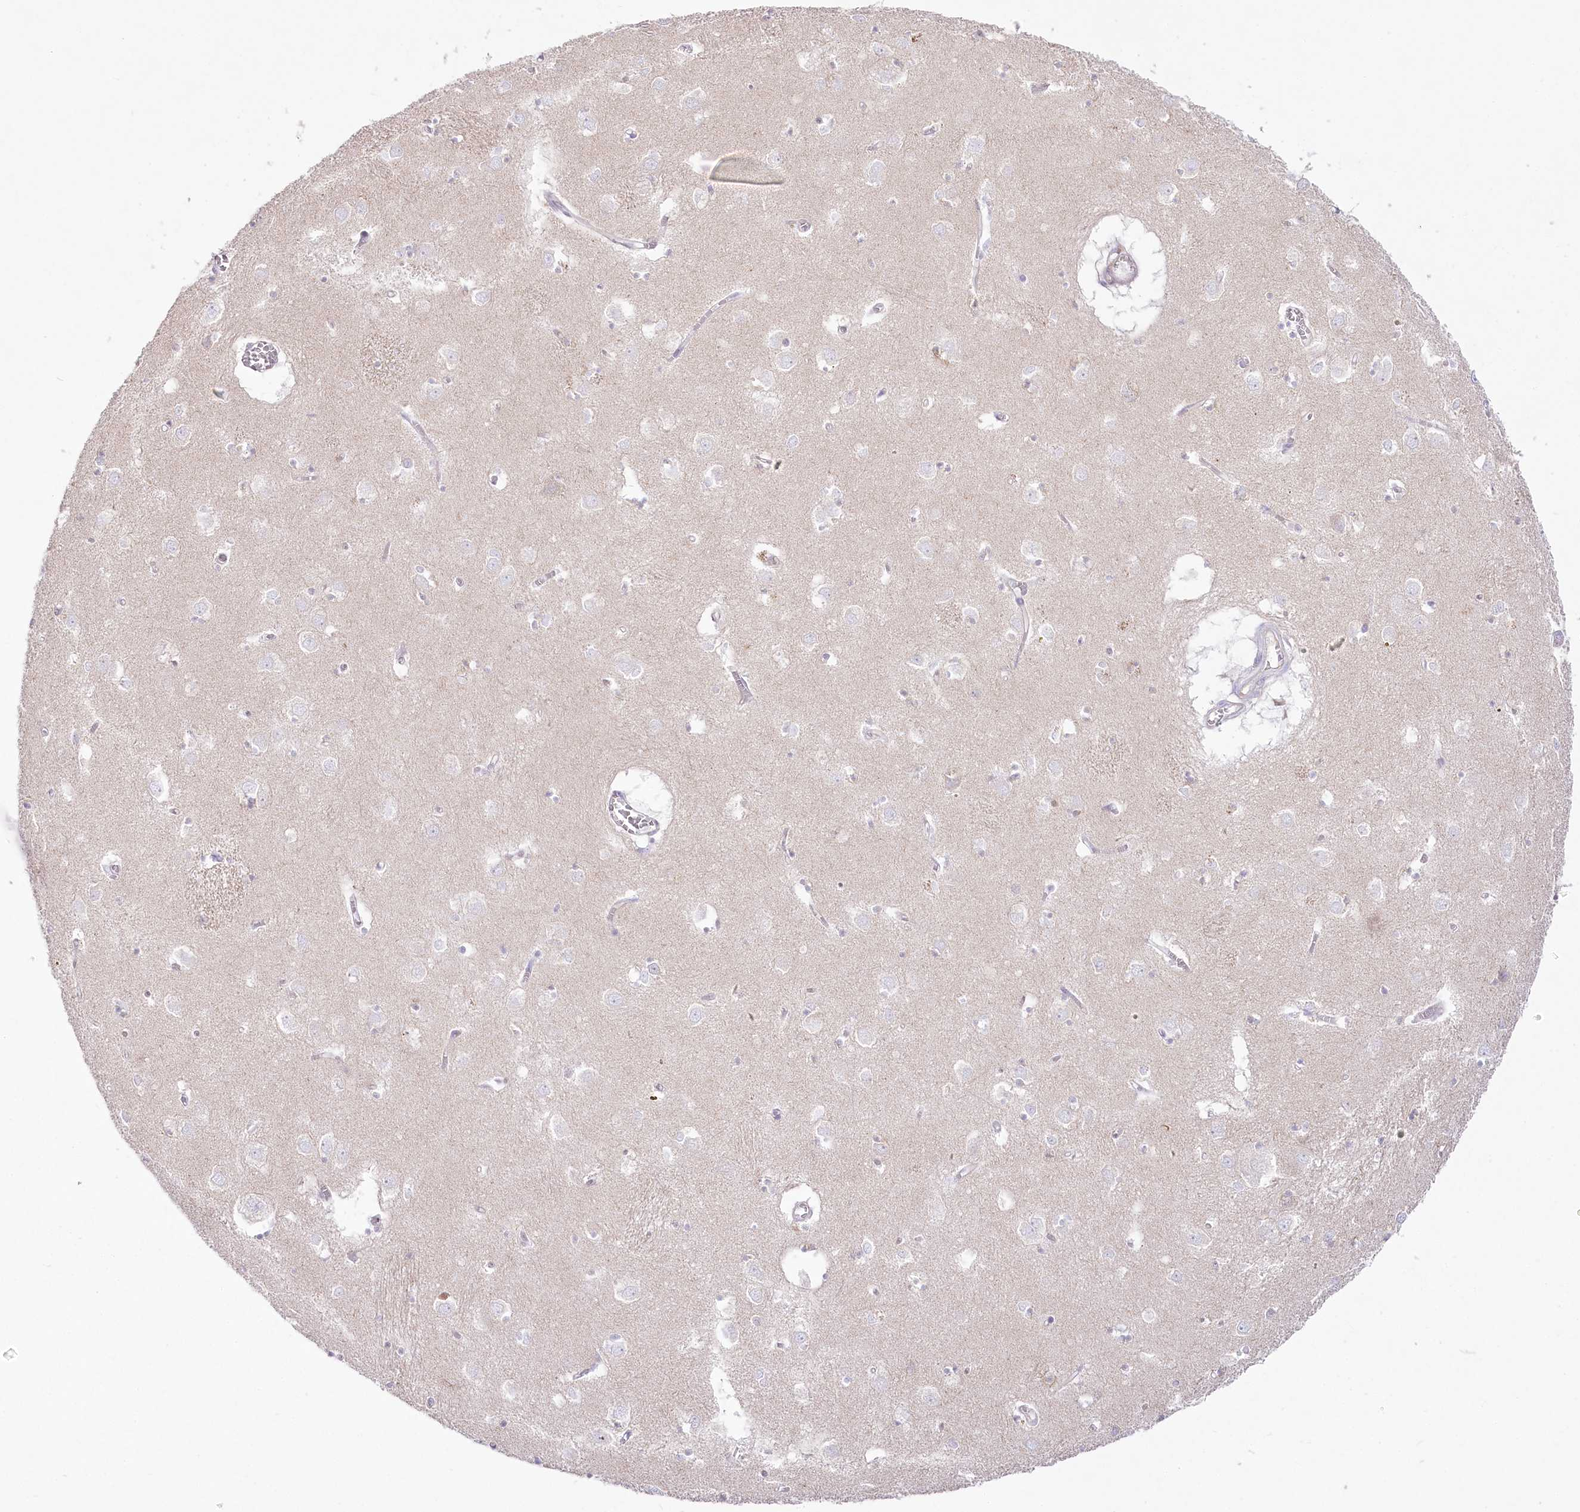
{"staining": {"intensity": "negative", "quantity": "none", "location": "none"}, "tissue": "caudate", "cell_type": "Glial cells", "image_type": "normal", "snomed": [{"axis": "morphology", "description": "Normal tissue, NOS"}, {"axis": "topography", "description": "Lateral ventricle wall"}], "caption": "IHC of unremarkable caudate shows no staining in glial cells. The staining was performed using DAB to visualize the protein expression in brown, while the nuclei were stained in blue with hematoxylin (Magnification: 20x).", "gene": "ZNF843", "patient": {"sex": "male", "age": 70}}